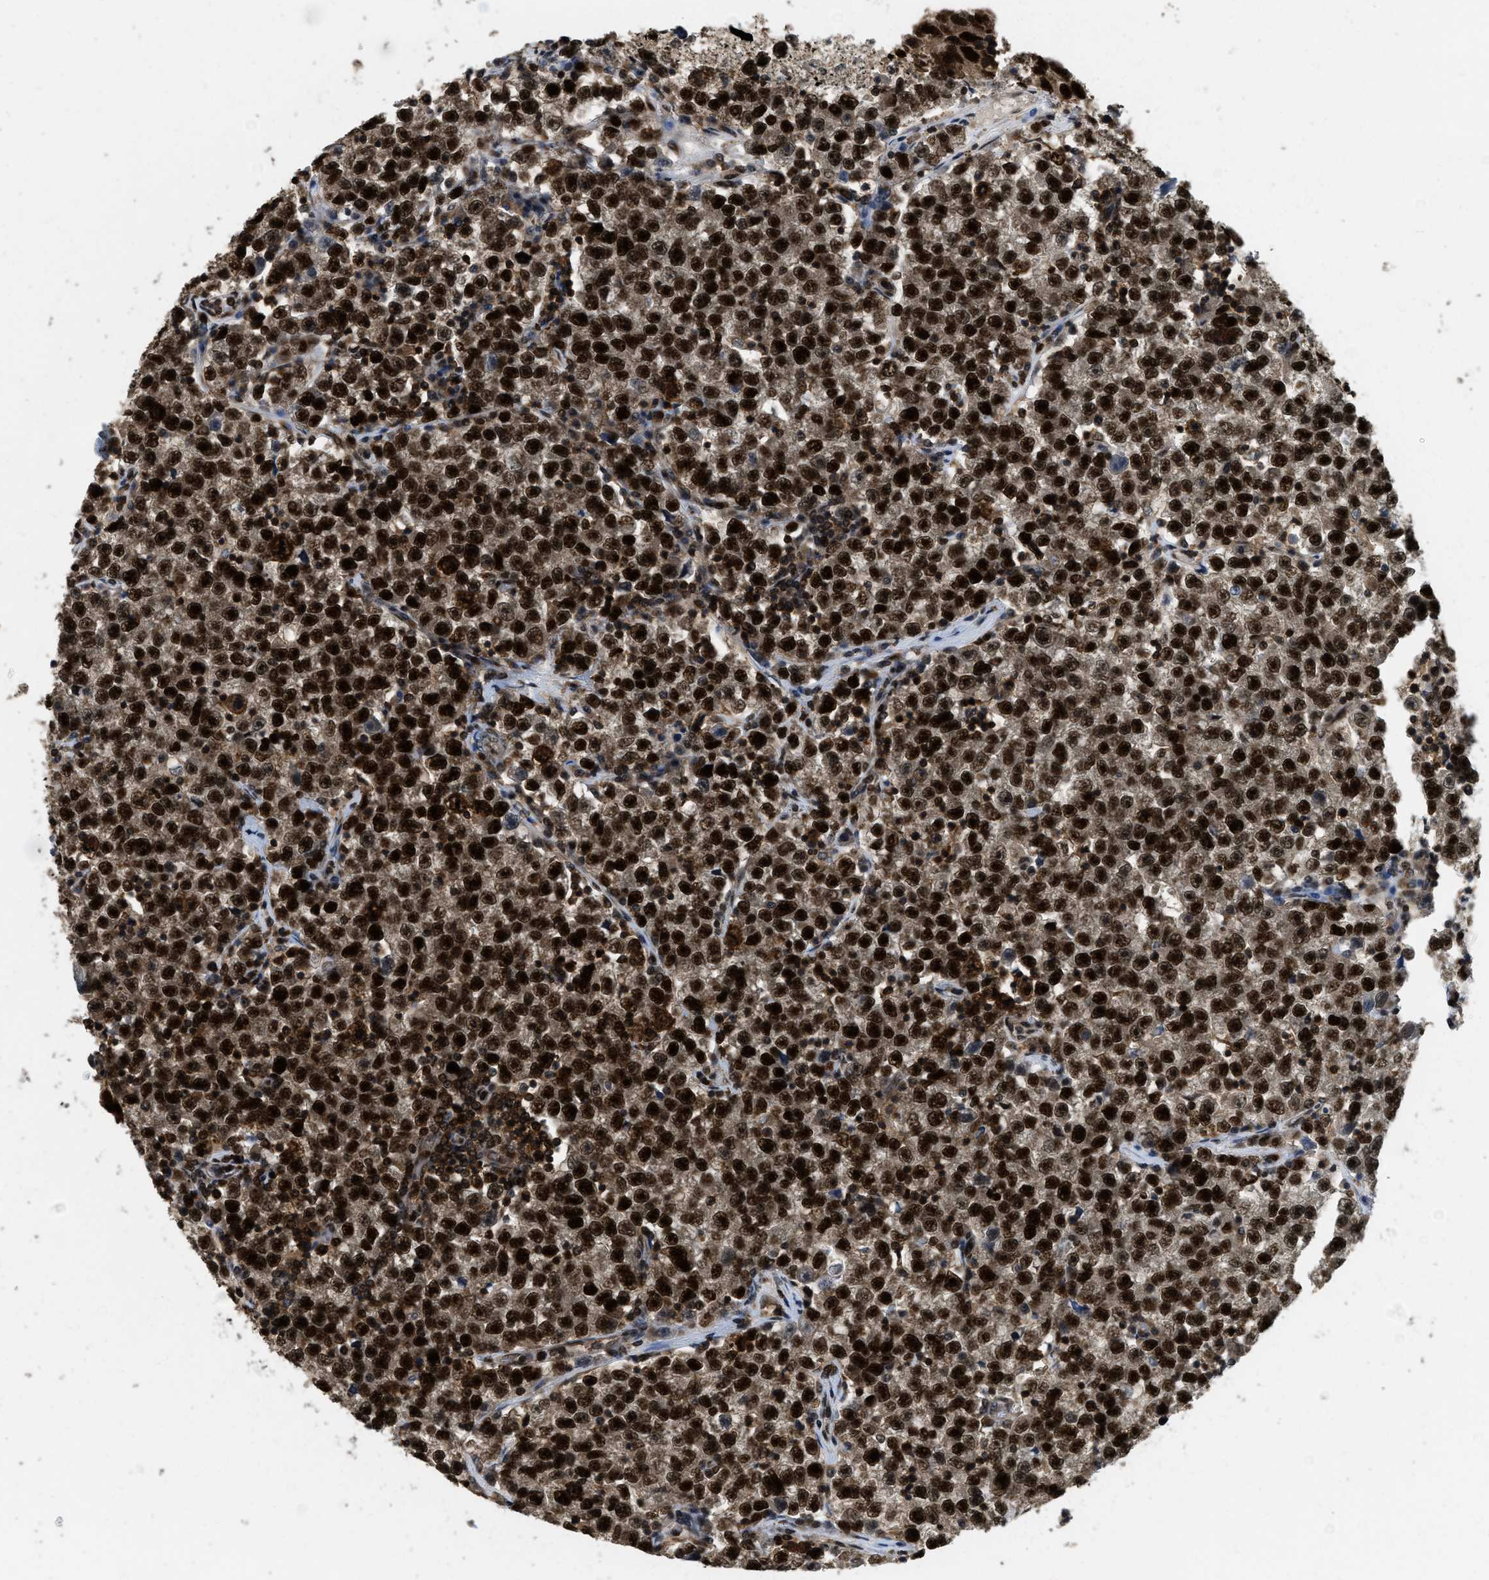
{"staining": {"intensity": "strong", "quantity": ">75%", "location": "cytoplasmic/membranous,nuclear"}, "tissue": "testis cancer", "cell_type": "Tumor cells", "image_type": "cancer", "snomed": [{"axis": "morphology", "description": "Seminoma, NOS"}, {"axis": "topography", "description": "Testis"}], "caption": "This photomicrograph demonstrates IHC staining of human testis cancer (seminoma), with high strong cytoplasmic/membranous and nuclear staining in approximately >75% of tumor cells.", "gene": "ATF7IP", "patient": {"sex": "male", "age": 22}}